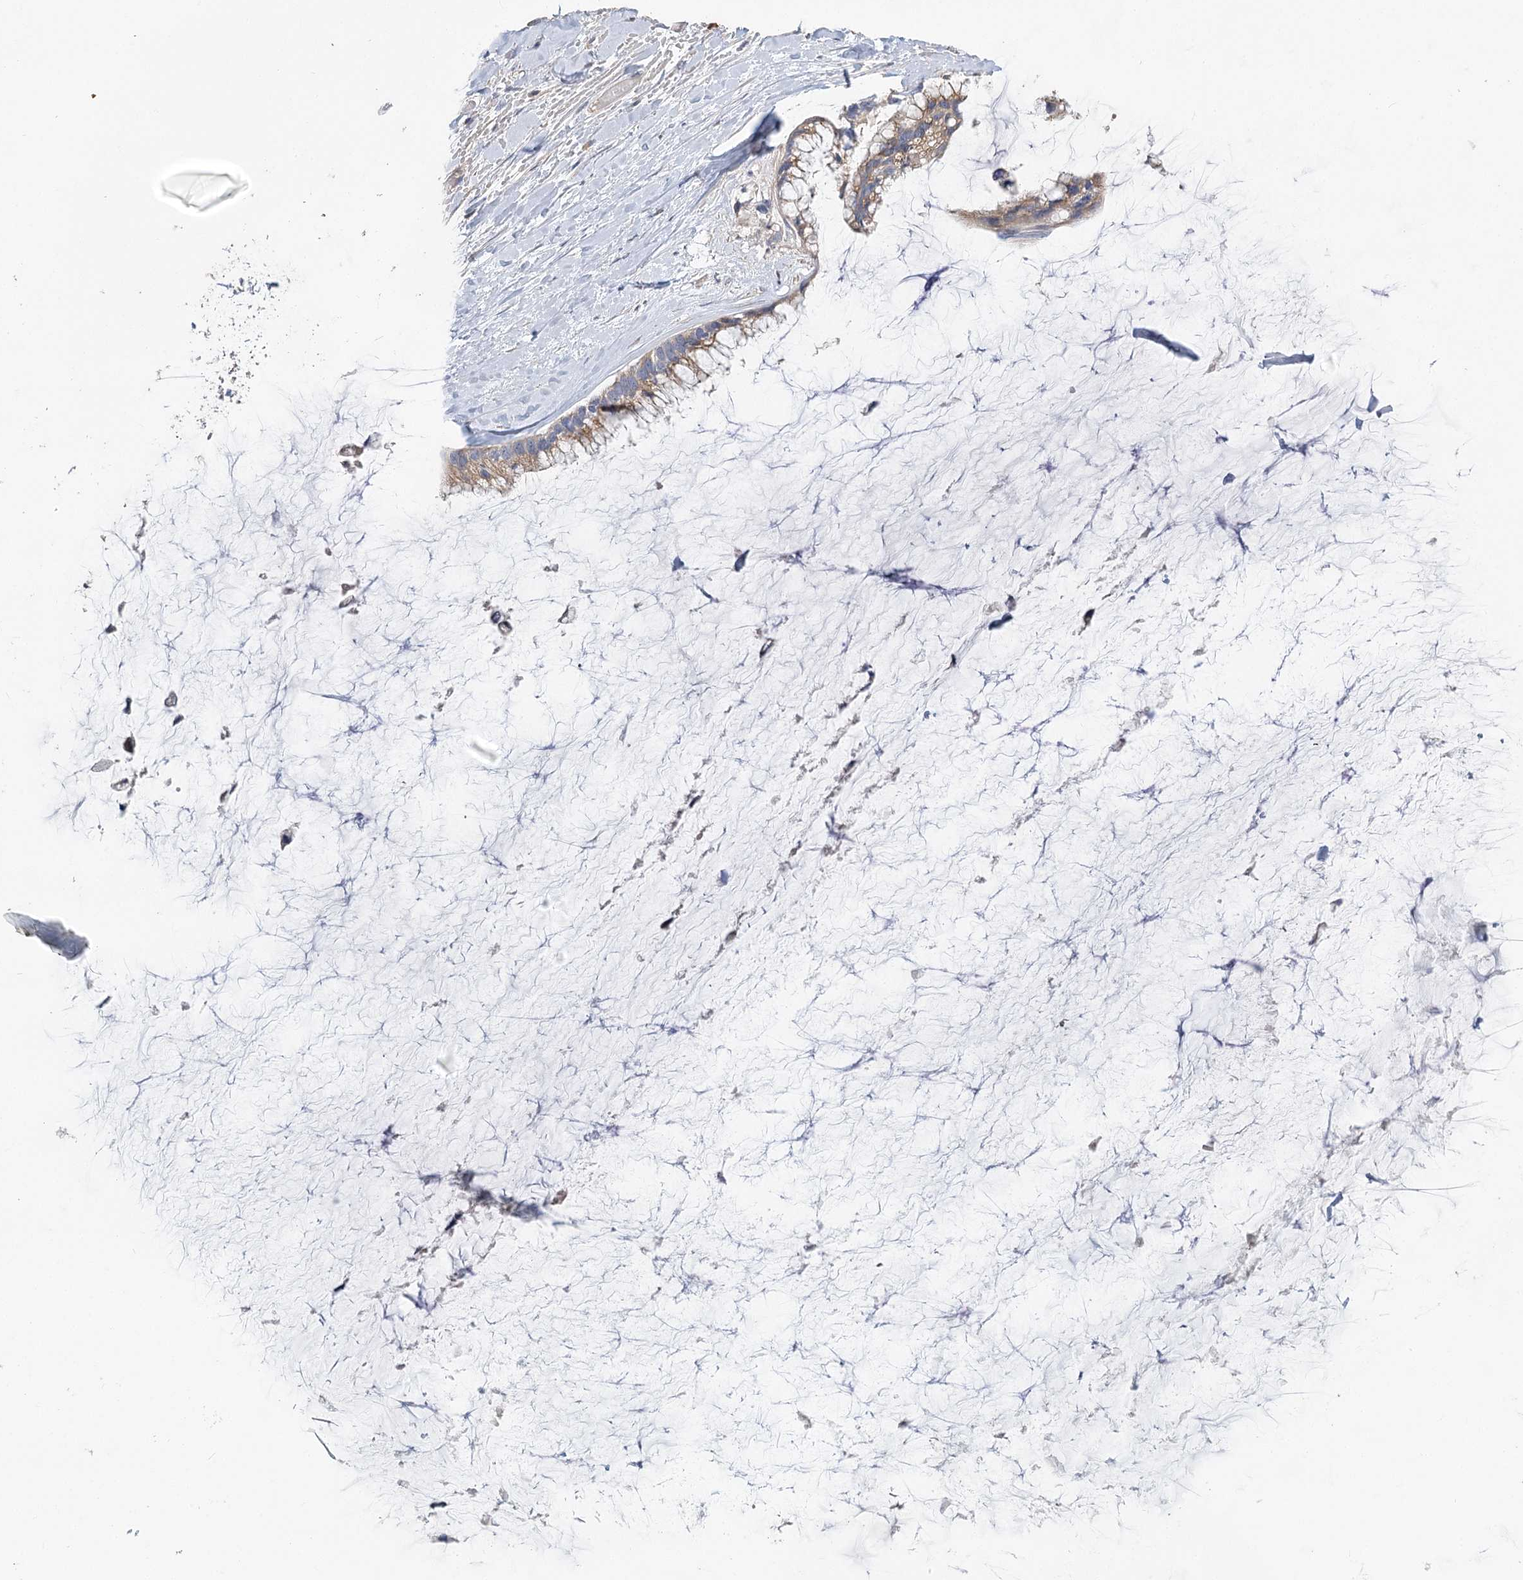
{"staining": {"intensity": "moderate", "quantity": "25%-75%", "location": "cytoplasmic/membranous"}, "tissue": "ovarian cancer", "cell_type": "Tumor cells", "image_type": "cancer", "snomed": [{"axis": "morphology", "description": "Cystadenocarcinoma, mucinous, NOS"}, {"axis": "topography", "description": "Ovary"}], "caption": "DAB immunohistochemical staining of human mucinous cystadenocarcinoma (ovarian) reveals moderate cytoplasmic/membranous protein expression in about 25%-75% of tumor cells.", "gene": "EPB41L5", "patient": {"sex": "female", "age": 39}}